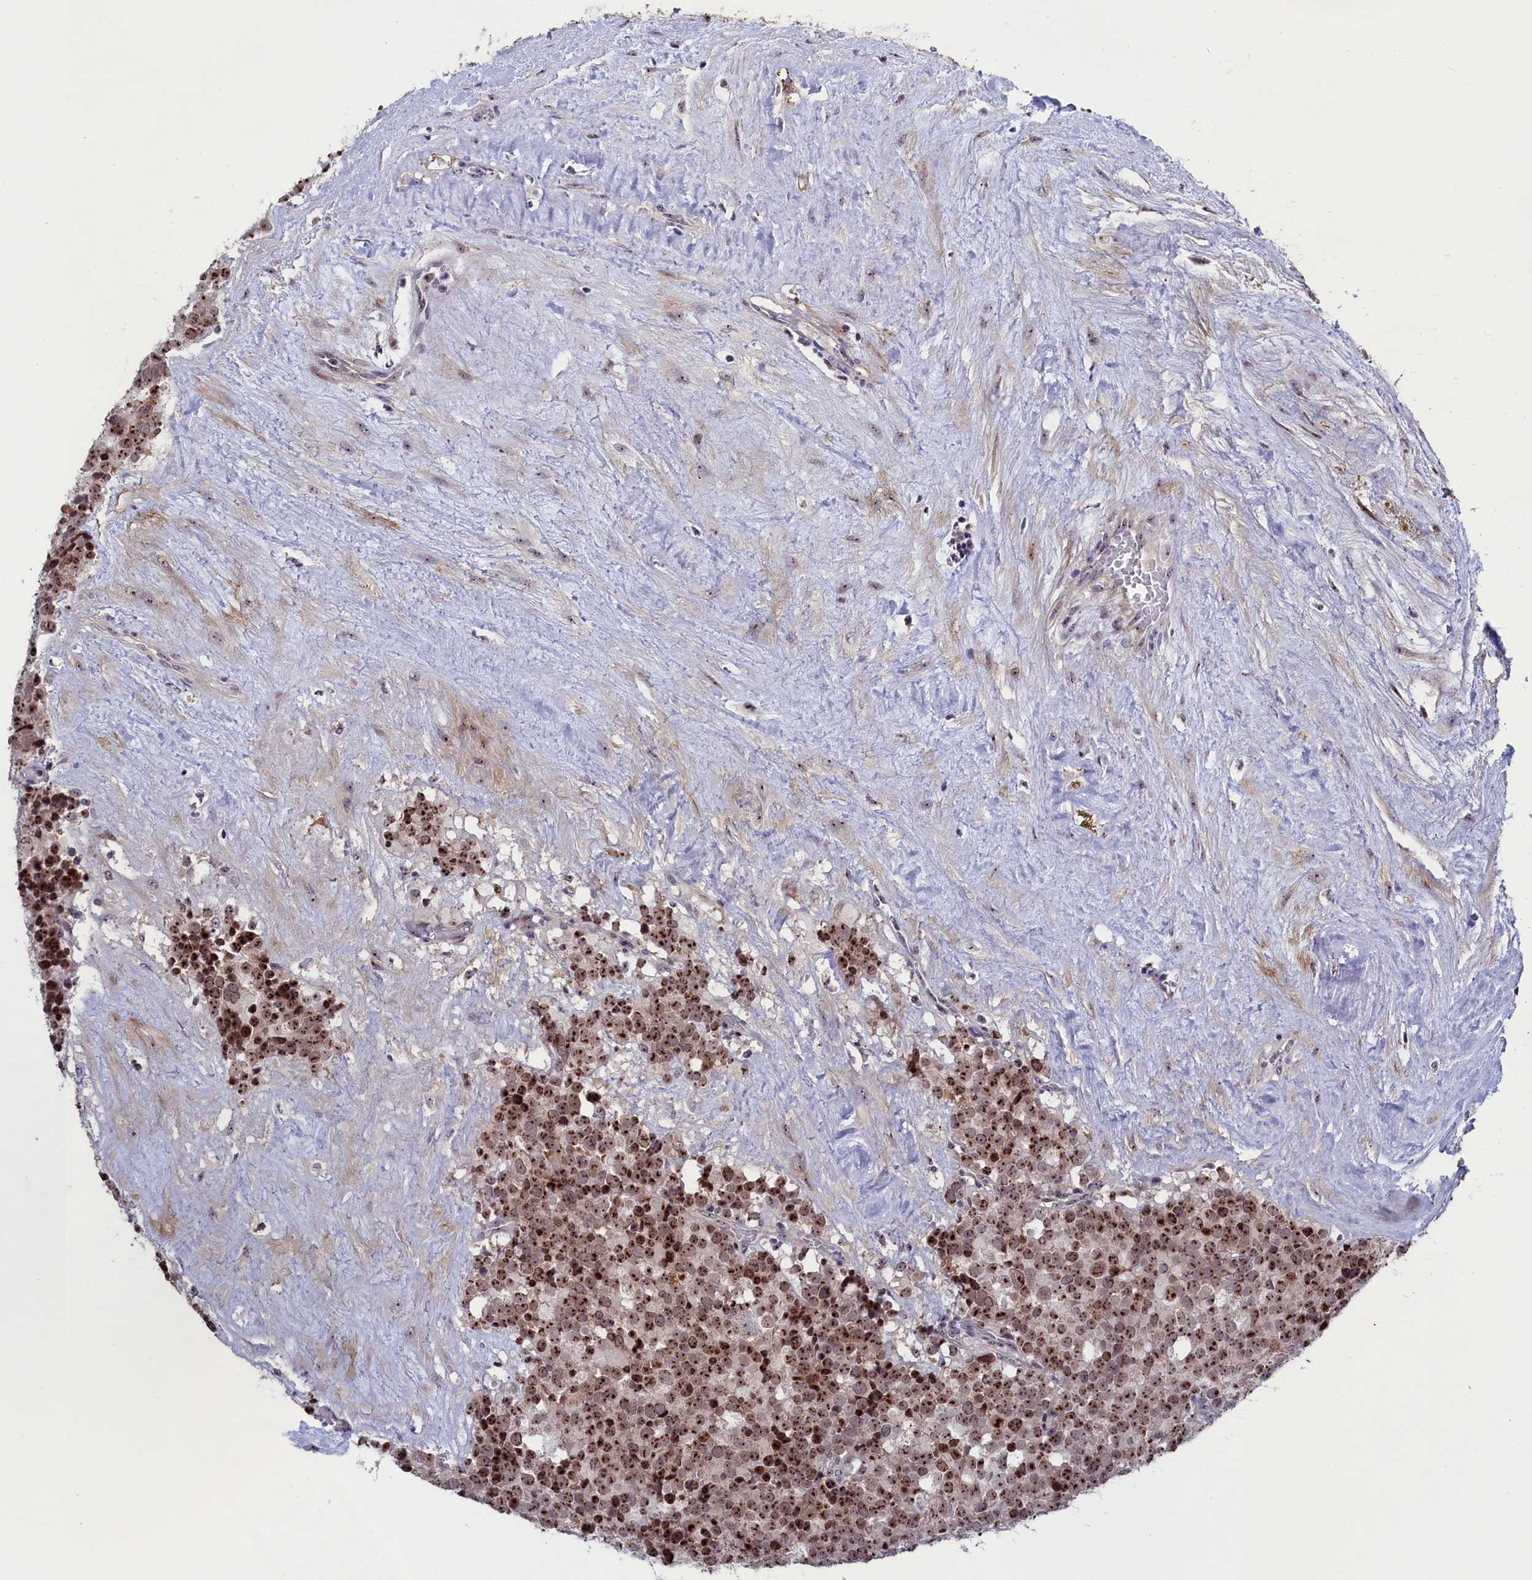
{"staining": {"intensity": "strong", "quantity": ">75%", "location": "nuclear"}, "tissue": "testis cancer", "cell_type": "Tumor cells", "image_type": "cancer", "snomed": [{"axis": "morphology", "description": "Seminoma, NOS"}, {"axis": "topography", "description": "Testis"}], "caption": "Immunohistochemical staining of human testis seminoma reveals high levels of strong nuclear staining in about >75% of tumor cells.", "gene": "PPAN", "patient": {"sex": "male", "age": 71}}